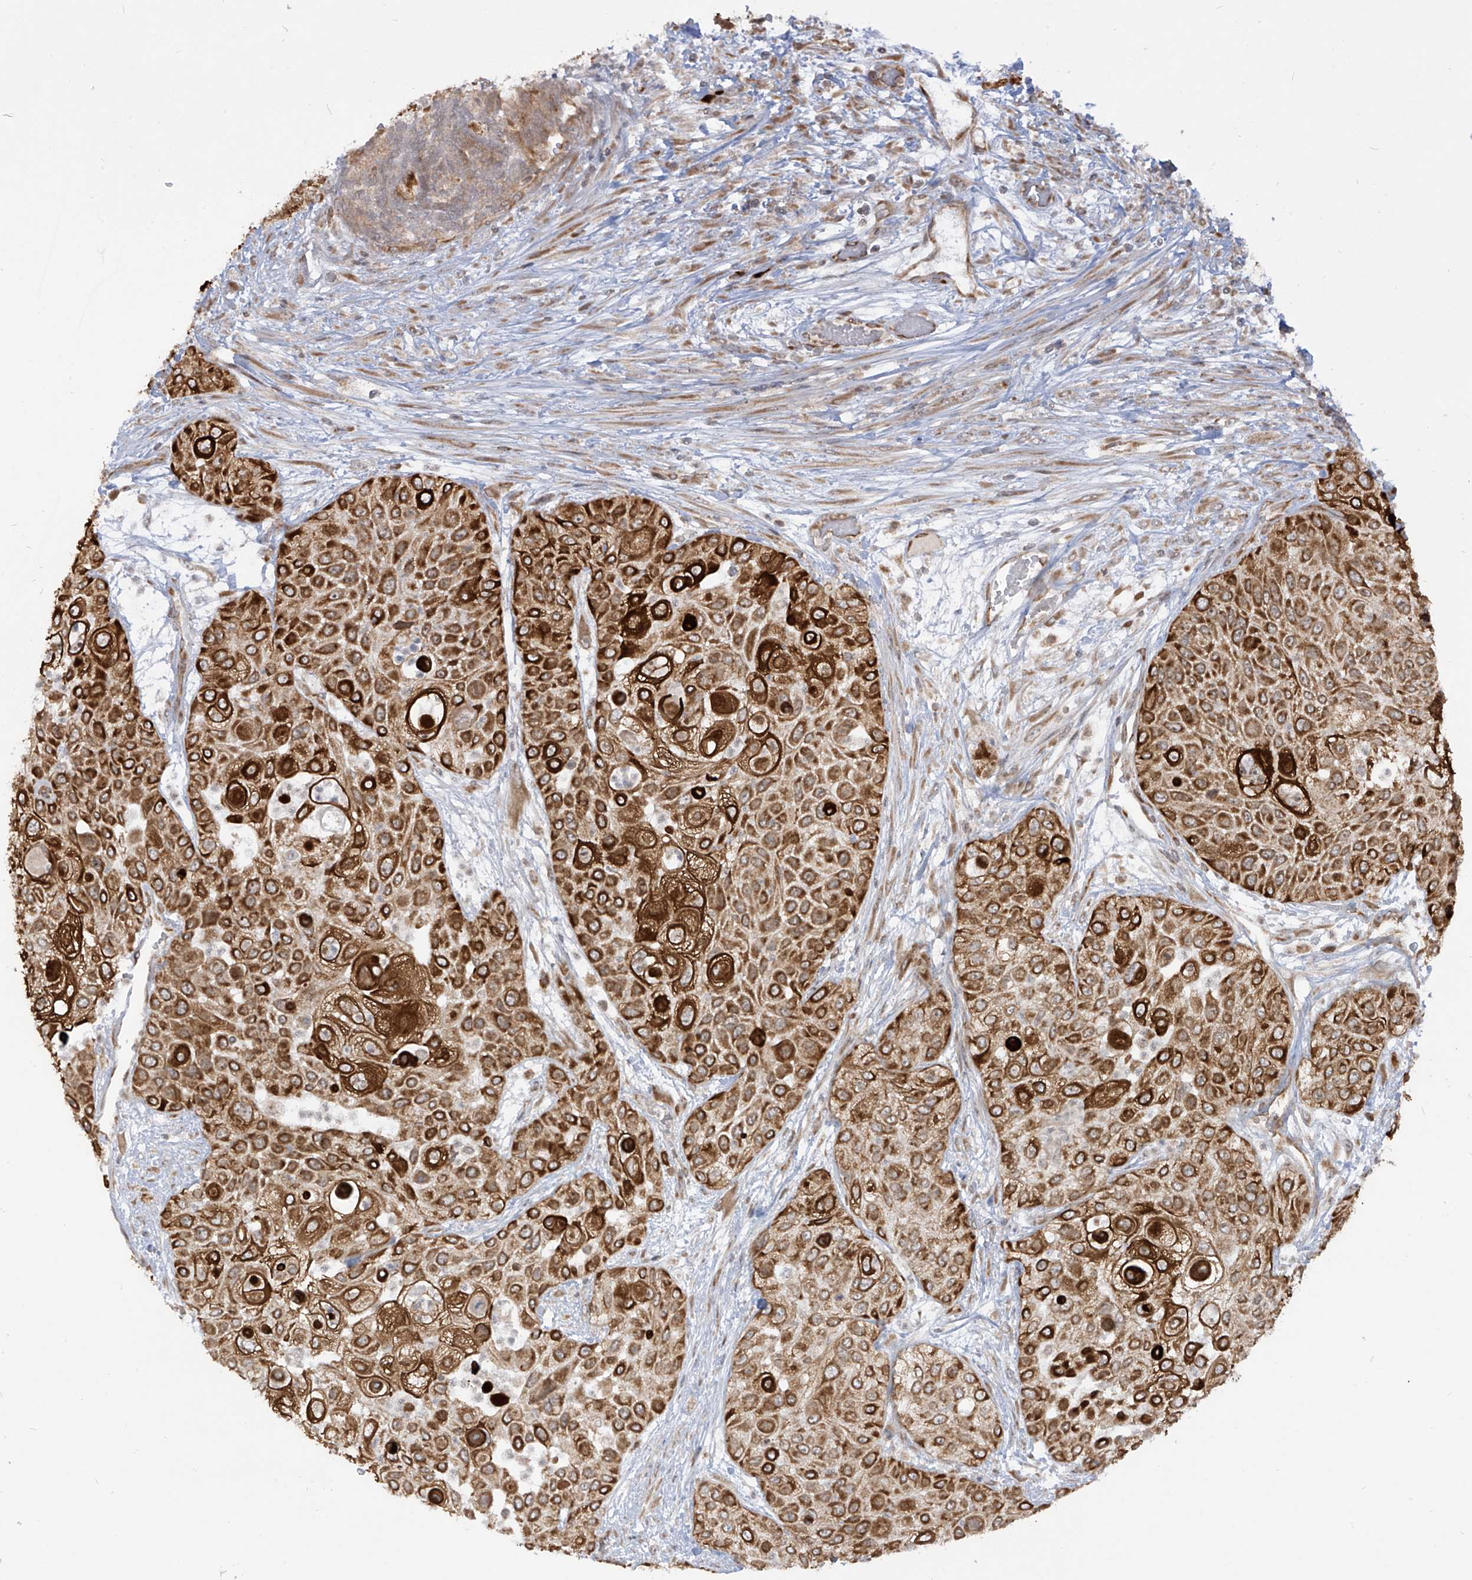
{"staining": {"intensity": "strong", "quantity": ">75%", "location": "cytoplasmic/membranous"}, "tissue": "urothelial cancer", "cell_type": "Tumor cells", "image_type": "cancer", "snomed": [{"axis": "morphology", "description": "Urothelial carcinoma, High grade"}, {"axis": "topography", "description": "Urinary bladder"}], "caption": "High-magnification brightfield microscopy of urothelial cancer stained with DAB (brown) and counterstained with hematoxylin (blue). tumor cells exhibit strong cytoplasmic/membranous staining is identified in about>75% of cells. (Stains: DAB (3,3'-diaminobenzidine) in brown, nuclei in blue, Microscopy: brightfield microscopy at high magnification).", "gene": "TRIM67", "patient": {"sex": "female", "age": 79}}